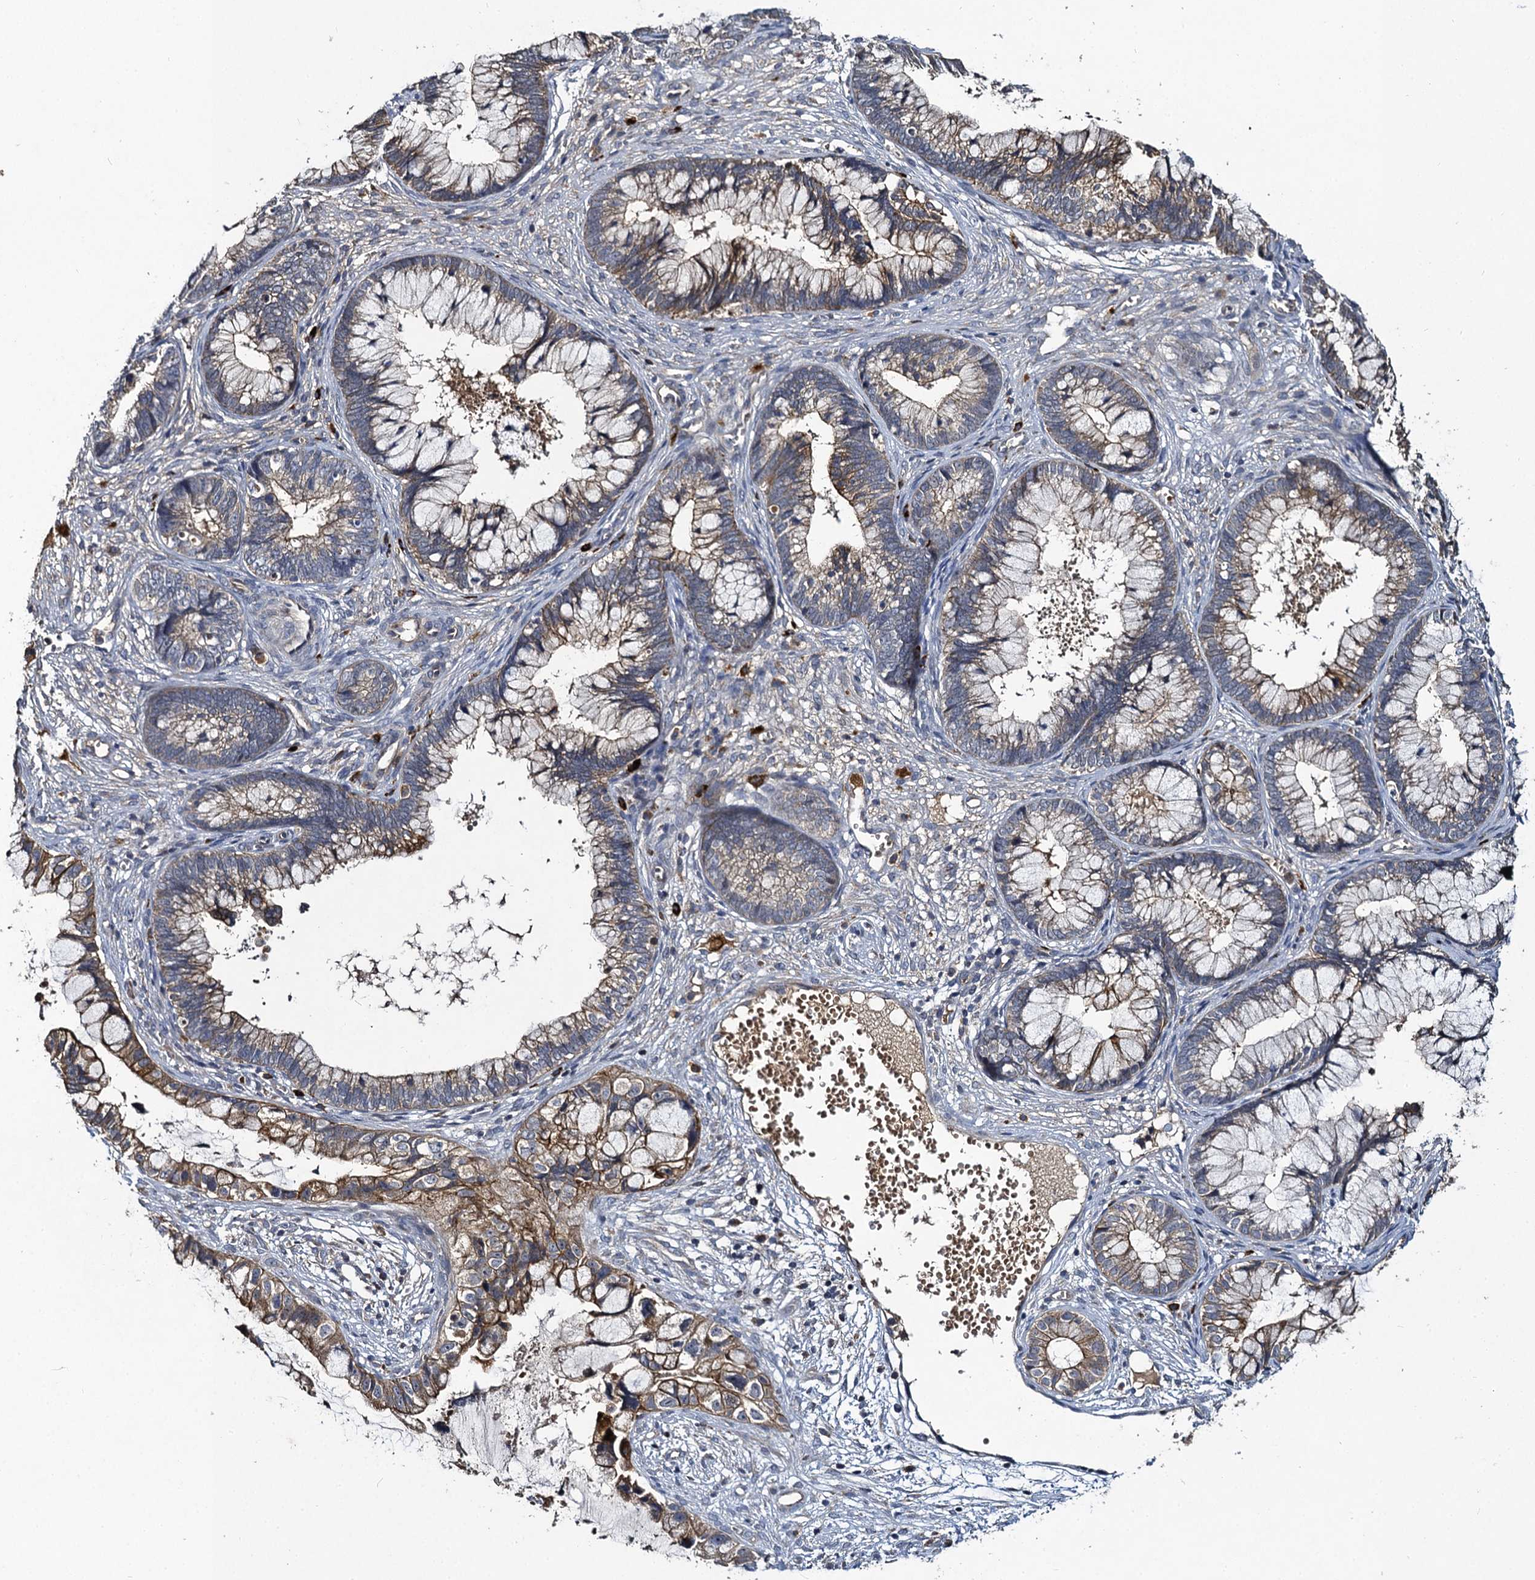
{"staining": {"intensity": "moderate", "quantity": "<25%", "location": "cytoplasmic/membranous"}, "tissue": "cervical cancer", "cell_type": "Tumor cells", "image_type": "cancer", "snomed": [{"axis": "morphology", "description": "Adenocarcinoma, NOS"}, {"axis": "topography", "description": "Cervix"}], "caption": "Immunohistochemical staining of cervical cancer (adenocarcinoma) displays low levels of moderate cytoplasmic/membranous protein expression in about <25% of tumor cells.", "gene": "SLC11A2", "patient": {"sex": "female", "age": 44}}